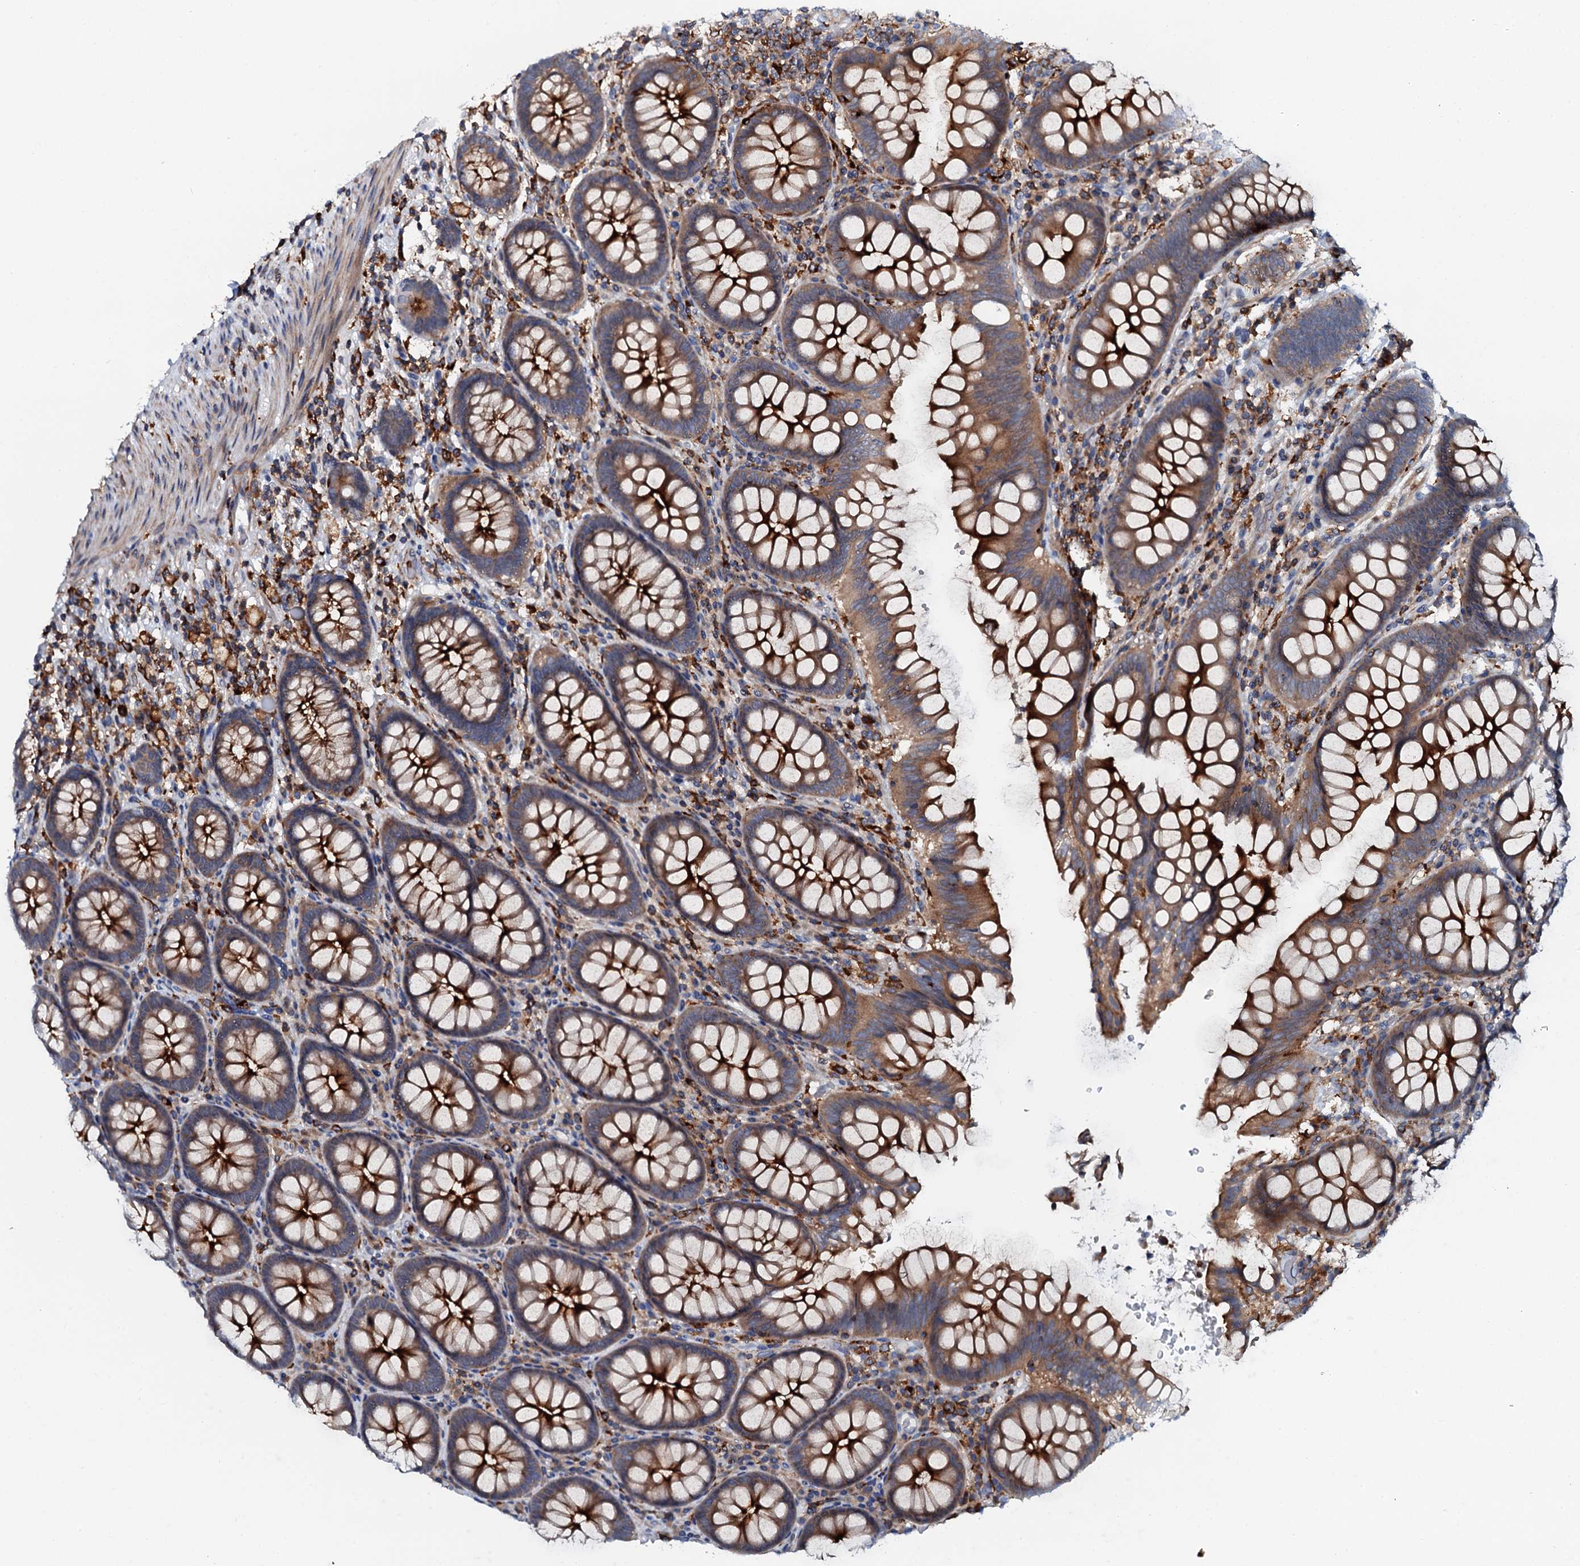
{"staining": {"intensity": "strong", "quantity": ">75%", "location": "cytoplasmic/membranous"}, "tissue": "colon", "cell_type": "Glandular cells", "image_type": "normal", "snomed": [{"axis": "morphology", "description": "Normal tissue, NOS"}, {"axis": "topography", "description": "Colon"}], "caption": "A histopathology image showing strong cytoplasmic/membranous expression in about >75% of glandular cells in benign colon, as visualized by brown immunohistochemical staining.", "gene": "VAMP8", "patient": {"sex": "female", "age": 79}}